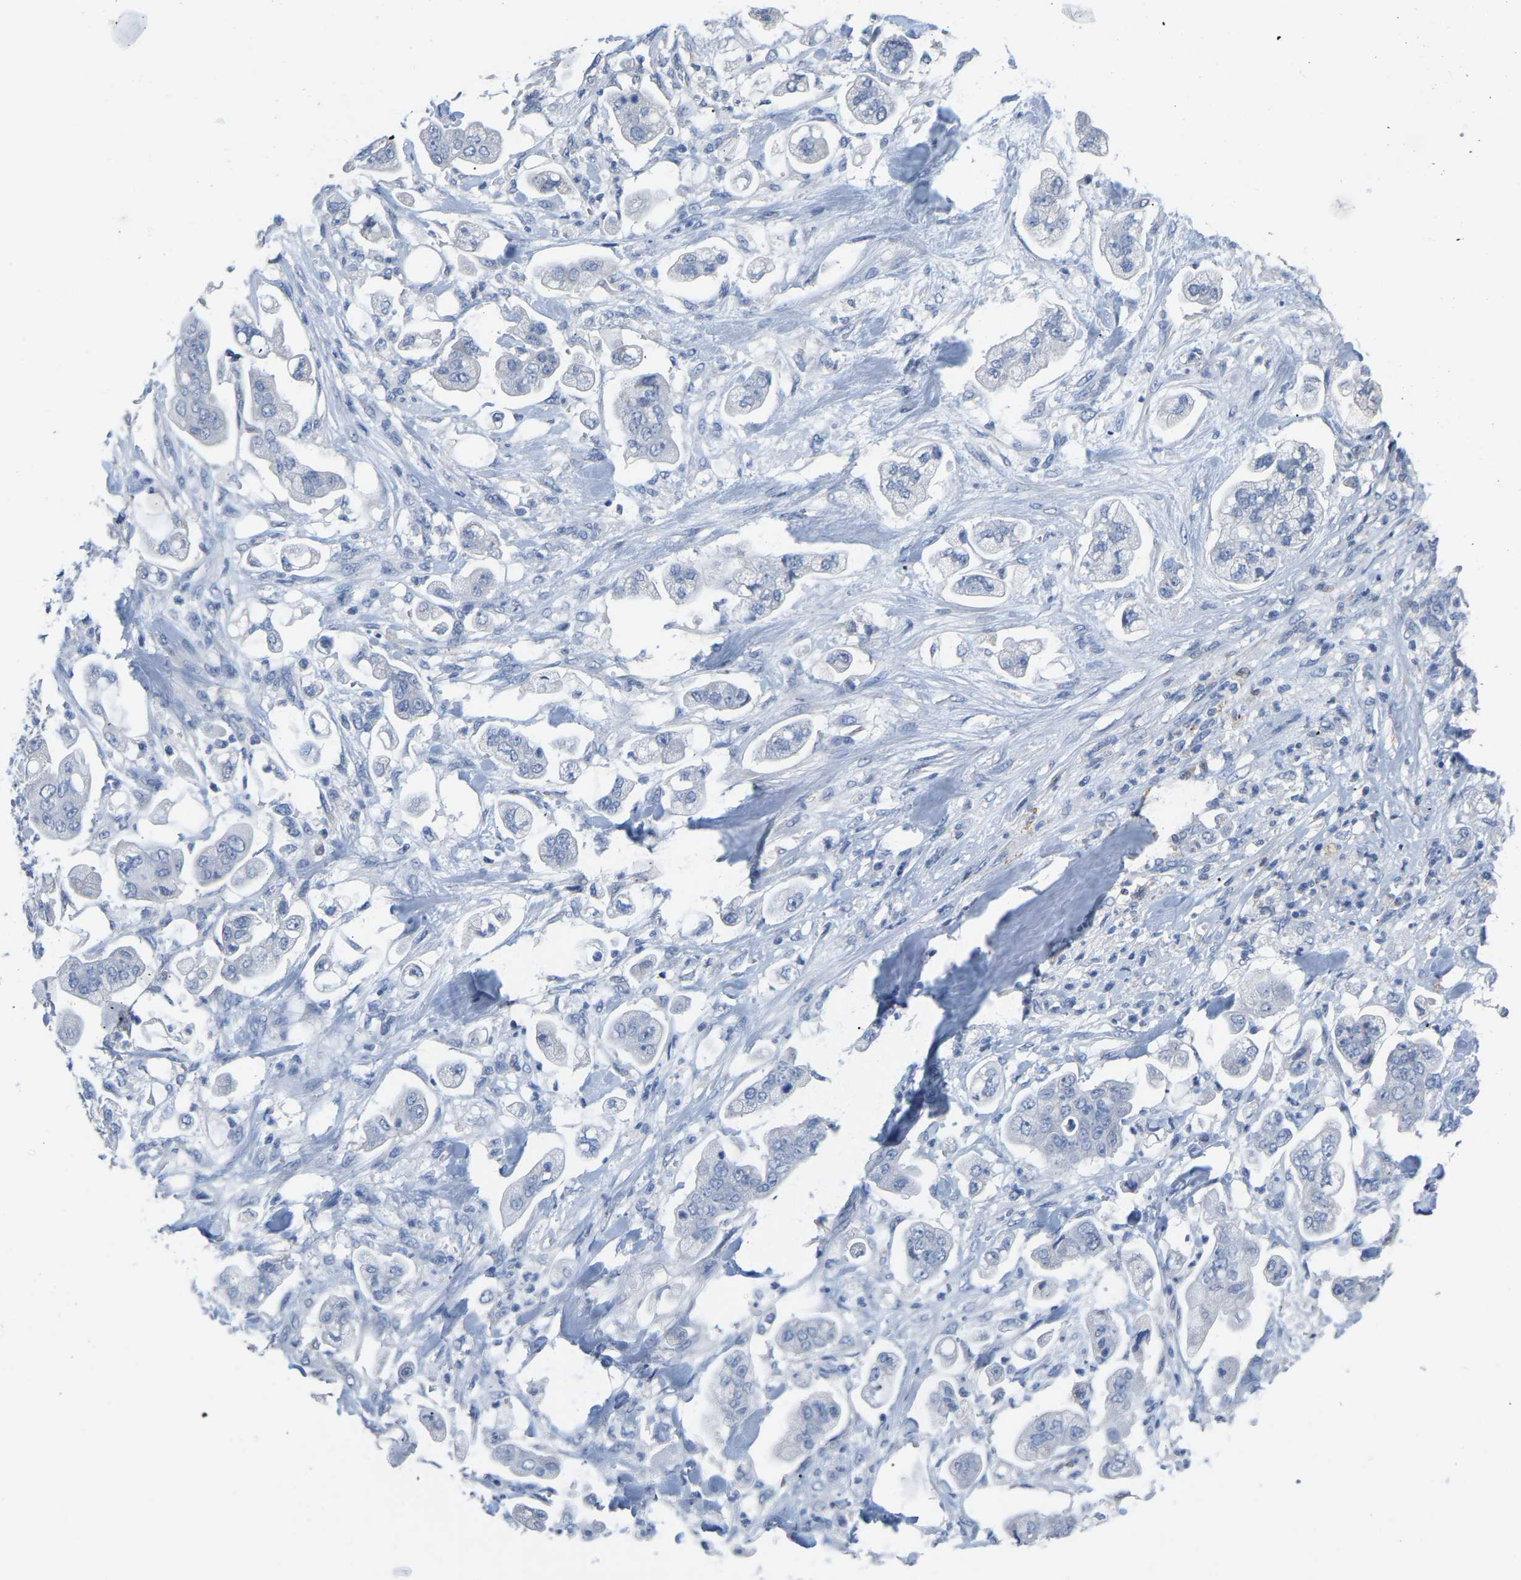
{"staining": {"intensity": "negative", "quantity": "none", "location": "none"}, "tissue": "stomach cancer", "cell_type": "Tumor cells", "image_type": "cancer", "snomed": [{"axis": "morphology", "description": "Adenocarcinoma, NOS"}, {"axis": "topography", "description": "Stomach"}], "caption": "There is no significant positivity in tumor cells of stomach cancer.", "gene": "ULBP2", "patient": {"sex": "male", "age": 62}}